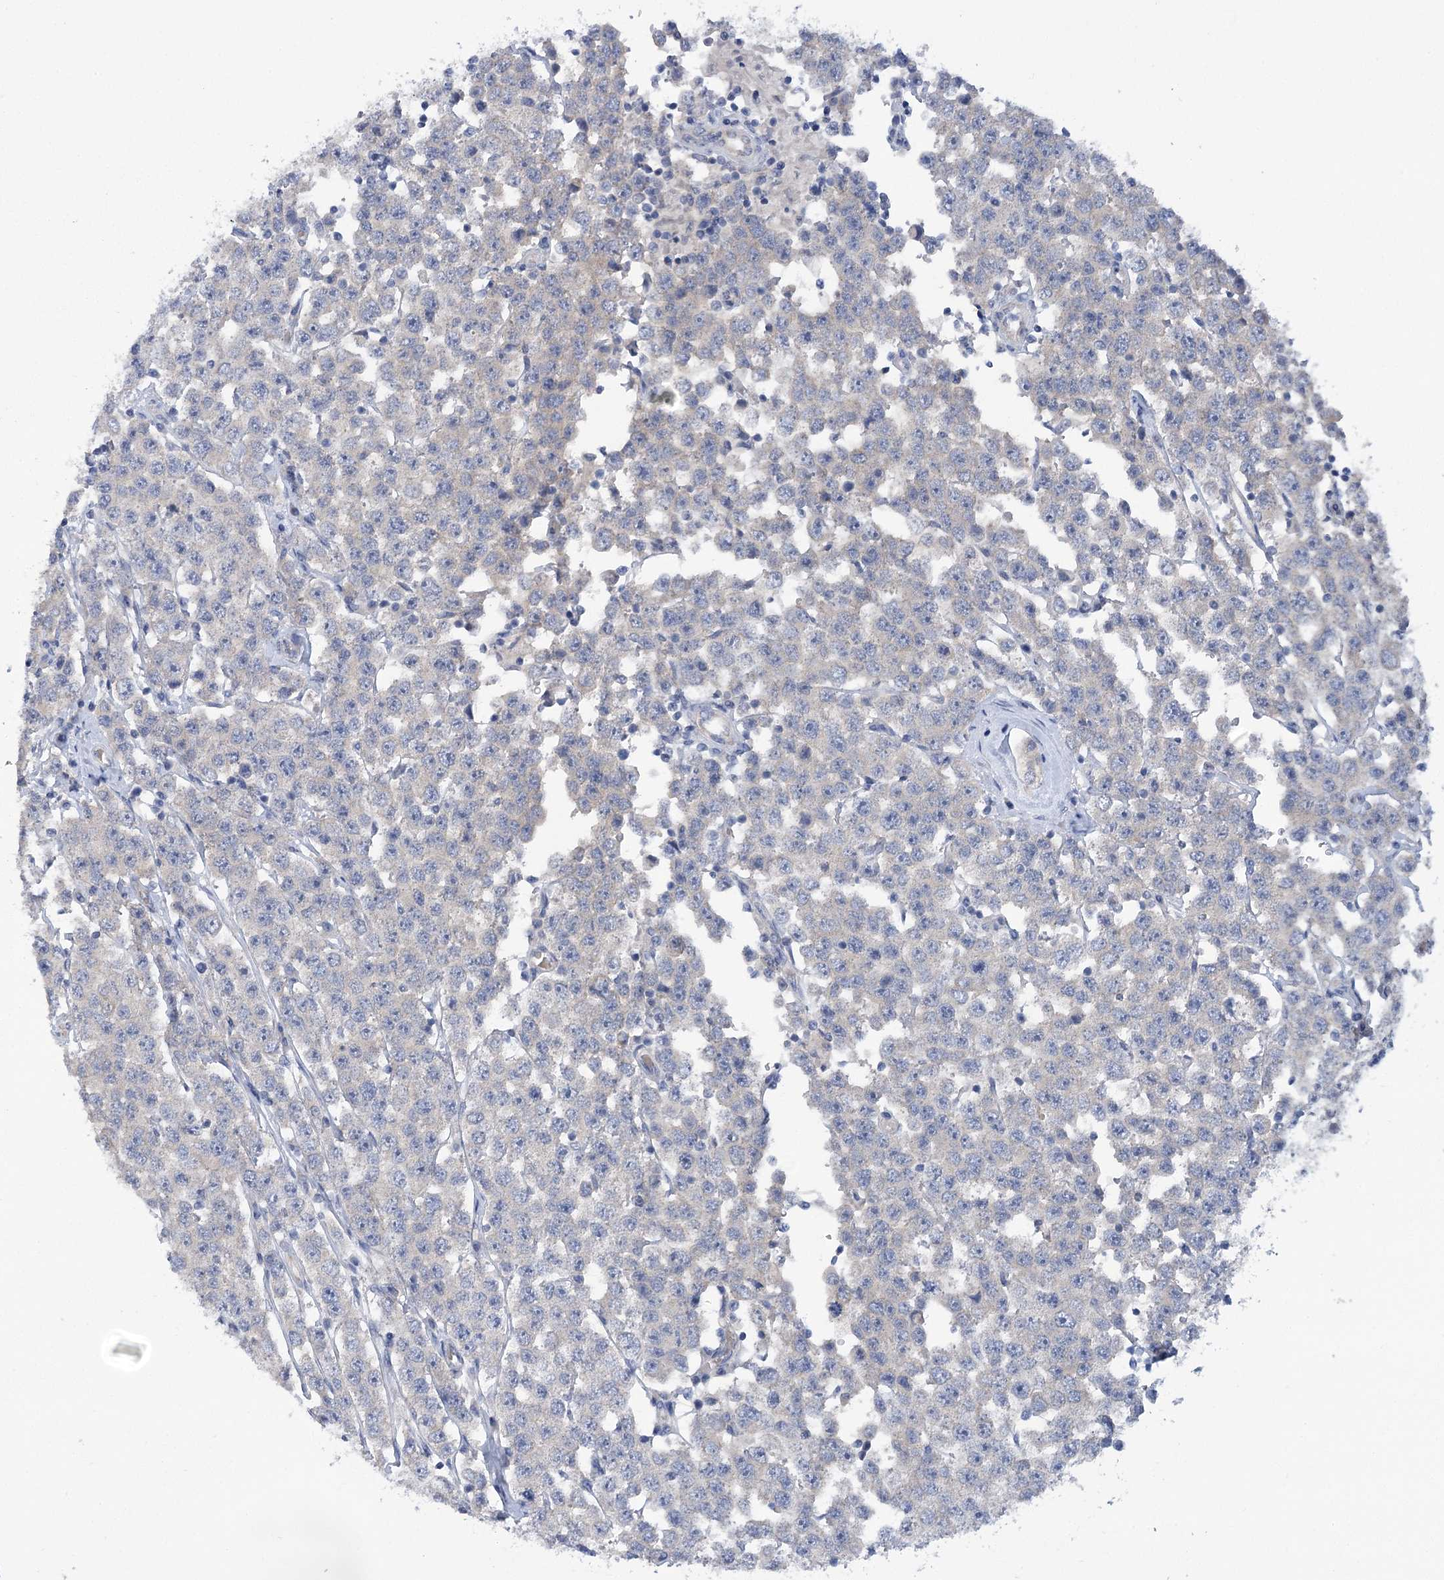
{"staining": {"intensity": "negative", "quantity": "none", "location": "none"}, "tissue": "testis cancer", "cell_type": "Tumor cells", "image_type": "cancer", "snomed": [{"axis": "morphology", "description": "Seminoma, NOS"}, {"axis": "topography", "description": "Testis"}], "caption": "There is no significant expression in tumor cells of seminoma (testis). (DAB (3,3'-diaminobenzidine) immunohistochemistry (IHC) with hematoxylin counter stain).", "gene": "DCUN1D1", "patient": {"sex": "male", "age": 28}}